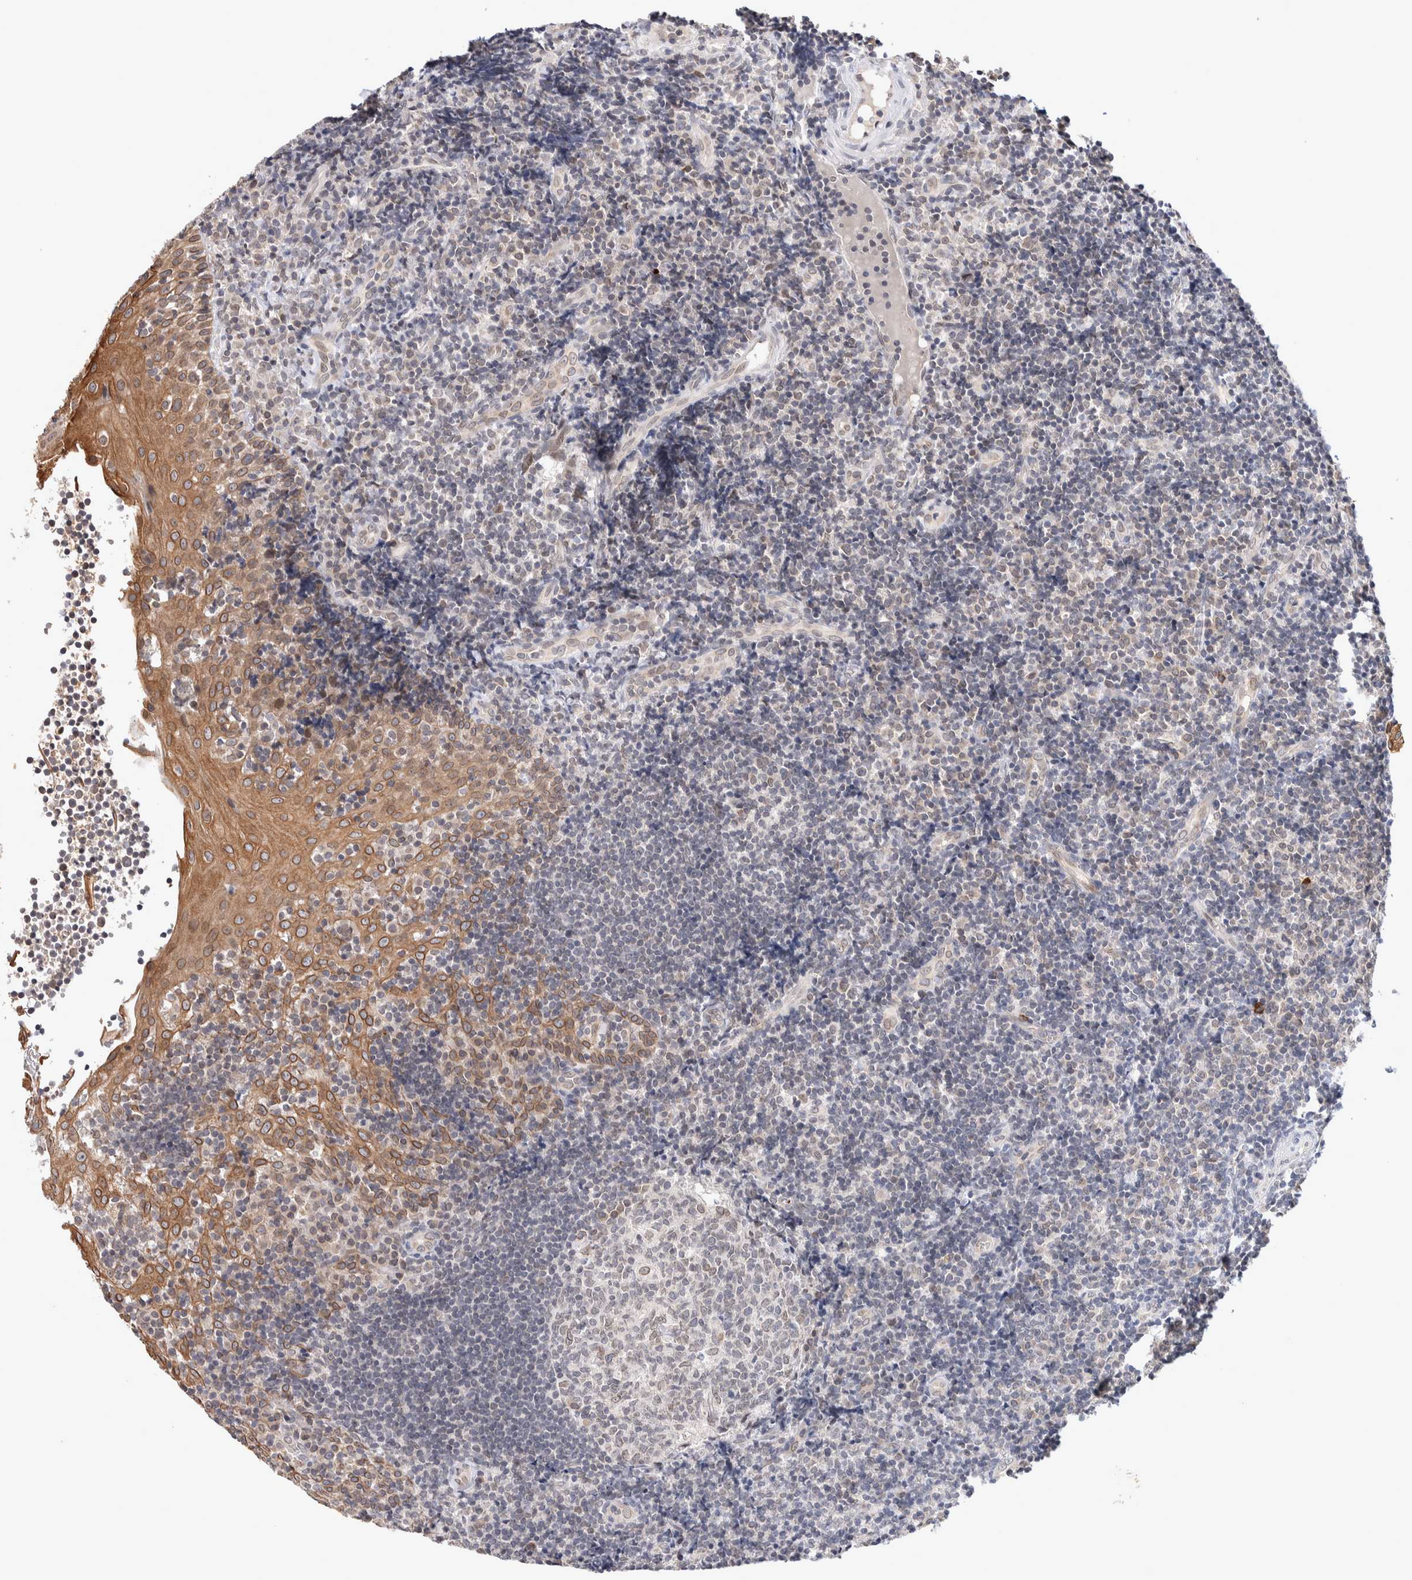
{"staining": {"intensity": "weak", "quantity": "<25%", "location": "cytoplasmic/membranous,nuclear"}, "tissue": "tonsil", "cell_type": "Germinal center cells", "image_type": "normal", "snomed": [{"axis": "morphology", "description": "Normal tissue, NOS"}, {"axis": "topography", "description": "Tonsil"}], "caption": "Germinal center cells are negative for brown protein staining in unremarkable tonsil. Nuclei are stained in blue.", "gene": "CRAT", "patient": {"sex": "female", "age": 40}}